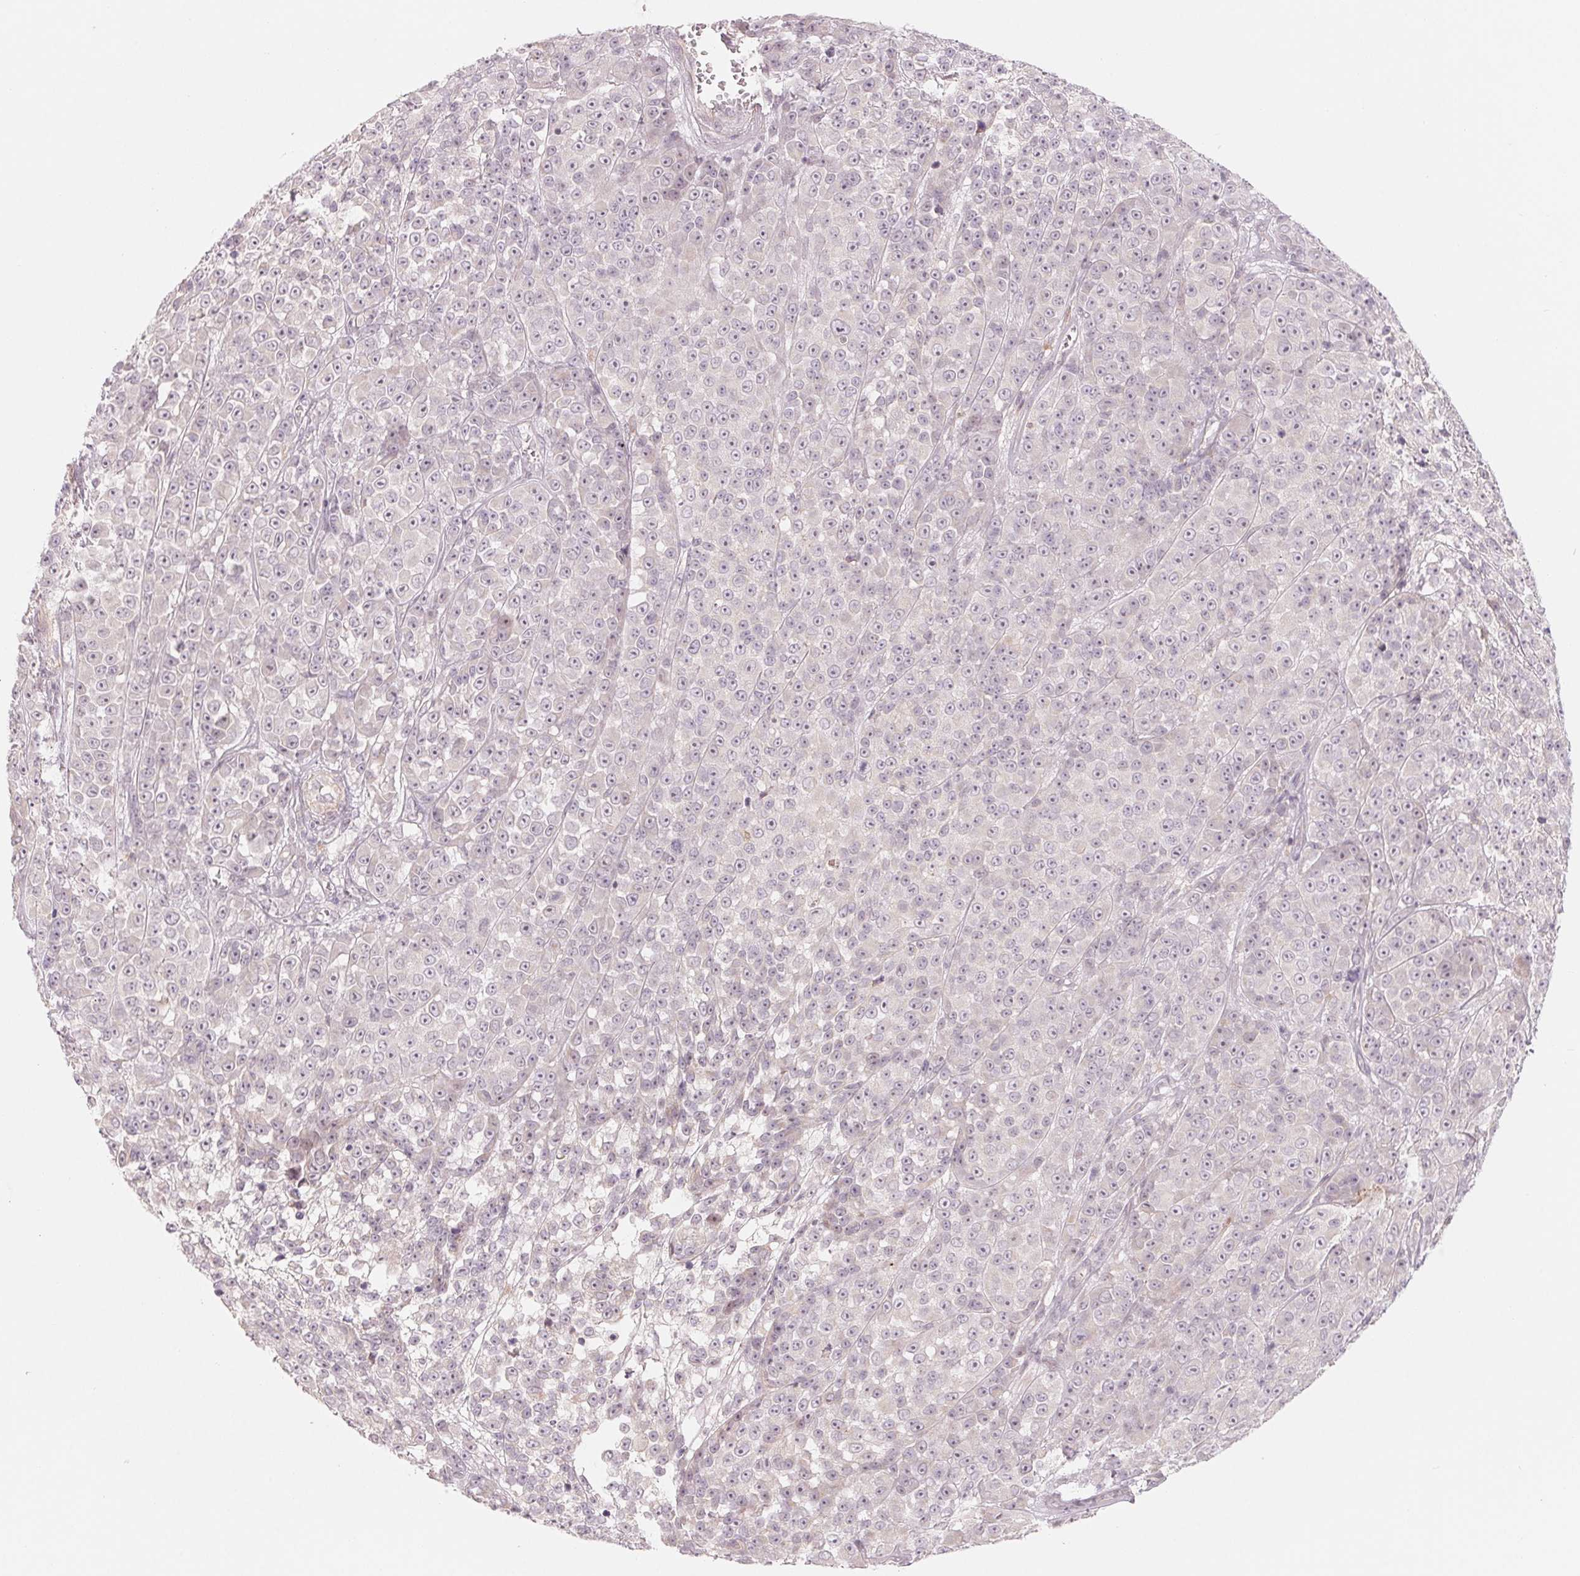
{"staining": {"intensity": "negative", "quantity": "none", "location": "none"}, "tissue": "melanoma", "cell_type": "Tumor cells", "image_type": "cancer", "snomed": [{"axis": "morphology", "description": "Malignant melanoma, NOS"}, {"axis": "topography", "description": "Skin"}, {"axis": "topography", "description": "Skin of back"}], "caption": "IHC micrograph of human melanoma stained for a protein (brown), which displays no staining in tumor cells.", "gene": "DENND2C", "patient": {"sex": "male", "age": 91}}